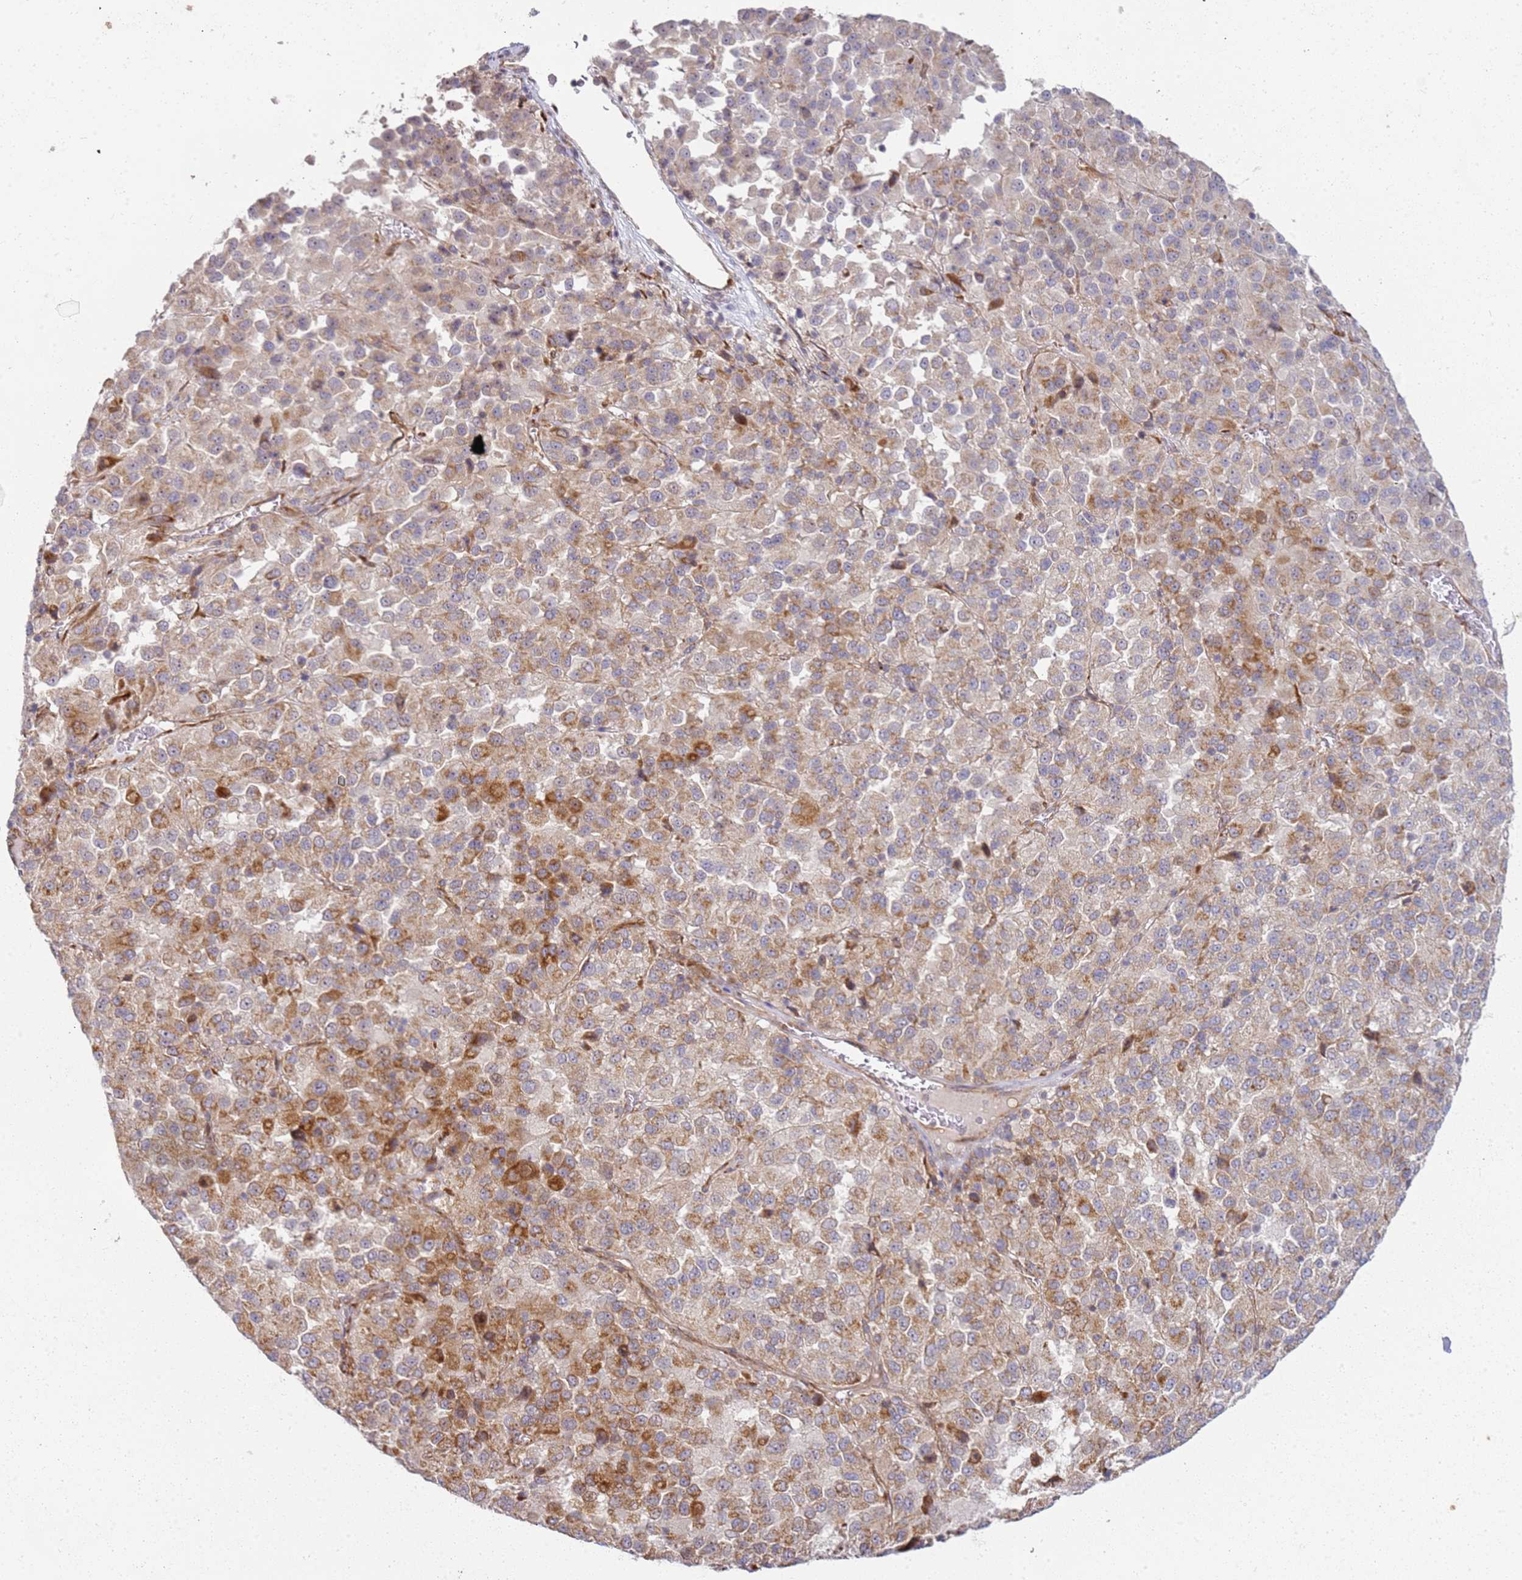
{"staining": {"intensity": "moderate", "quantity": ">75%", "location": "cytoplasmic/membranous"}, "tissue": "melanoma", "cell_type": "Tumor cells", "image_type": "cancer", "snomed": [{"axis": "morphology", "description": "Malignant melanoma, Metastatic site"}, {"axis": "topography", "description": "Lung"}], "caption": "This is an image of immunohistochemistry (IHC) staining of malignant melanoma (metastatic site), which shows moderate staining in the cytoplasmic/membranous of tumor cells.", "gene": "GRAP", "patient": {"sex": "male", "age": 64}}